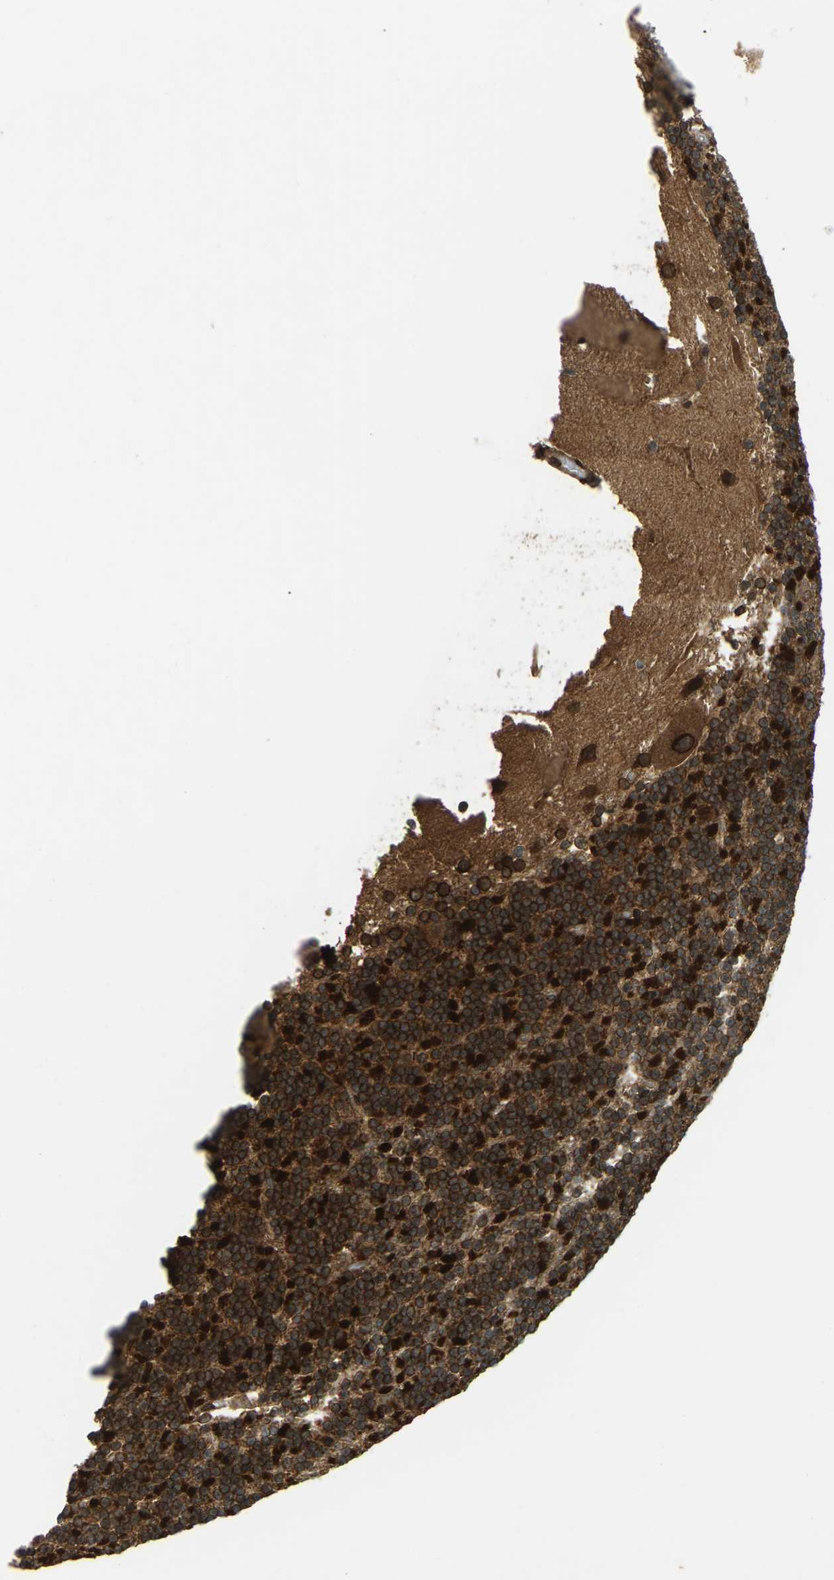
{"staining": {"intensity": "strong", "quantity": ">75%", "location": "cytoplasmic/membranous,nuclear"}, "tissue": "cerebellum", "cell_type": "Cells in granular layer", "image_type": "normal", "snomed": [{"axis": "morphology", "description": "Normal tissue, NOS"}, {"axis": "topography", "description": "Cerebellum"}], "caption": "Protein analysis of benign cerebellum displays strong cytoplasmic/membranous,nuclear positivity in approximately >75% of cells in granular layer. The staining is performed using DAB brown chromogen to label protein expression. The nuclei are counter-stained blue using hematoxylin.", "gene": "SYNE1", "patient": {"sex": "female", "age": 19}}